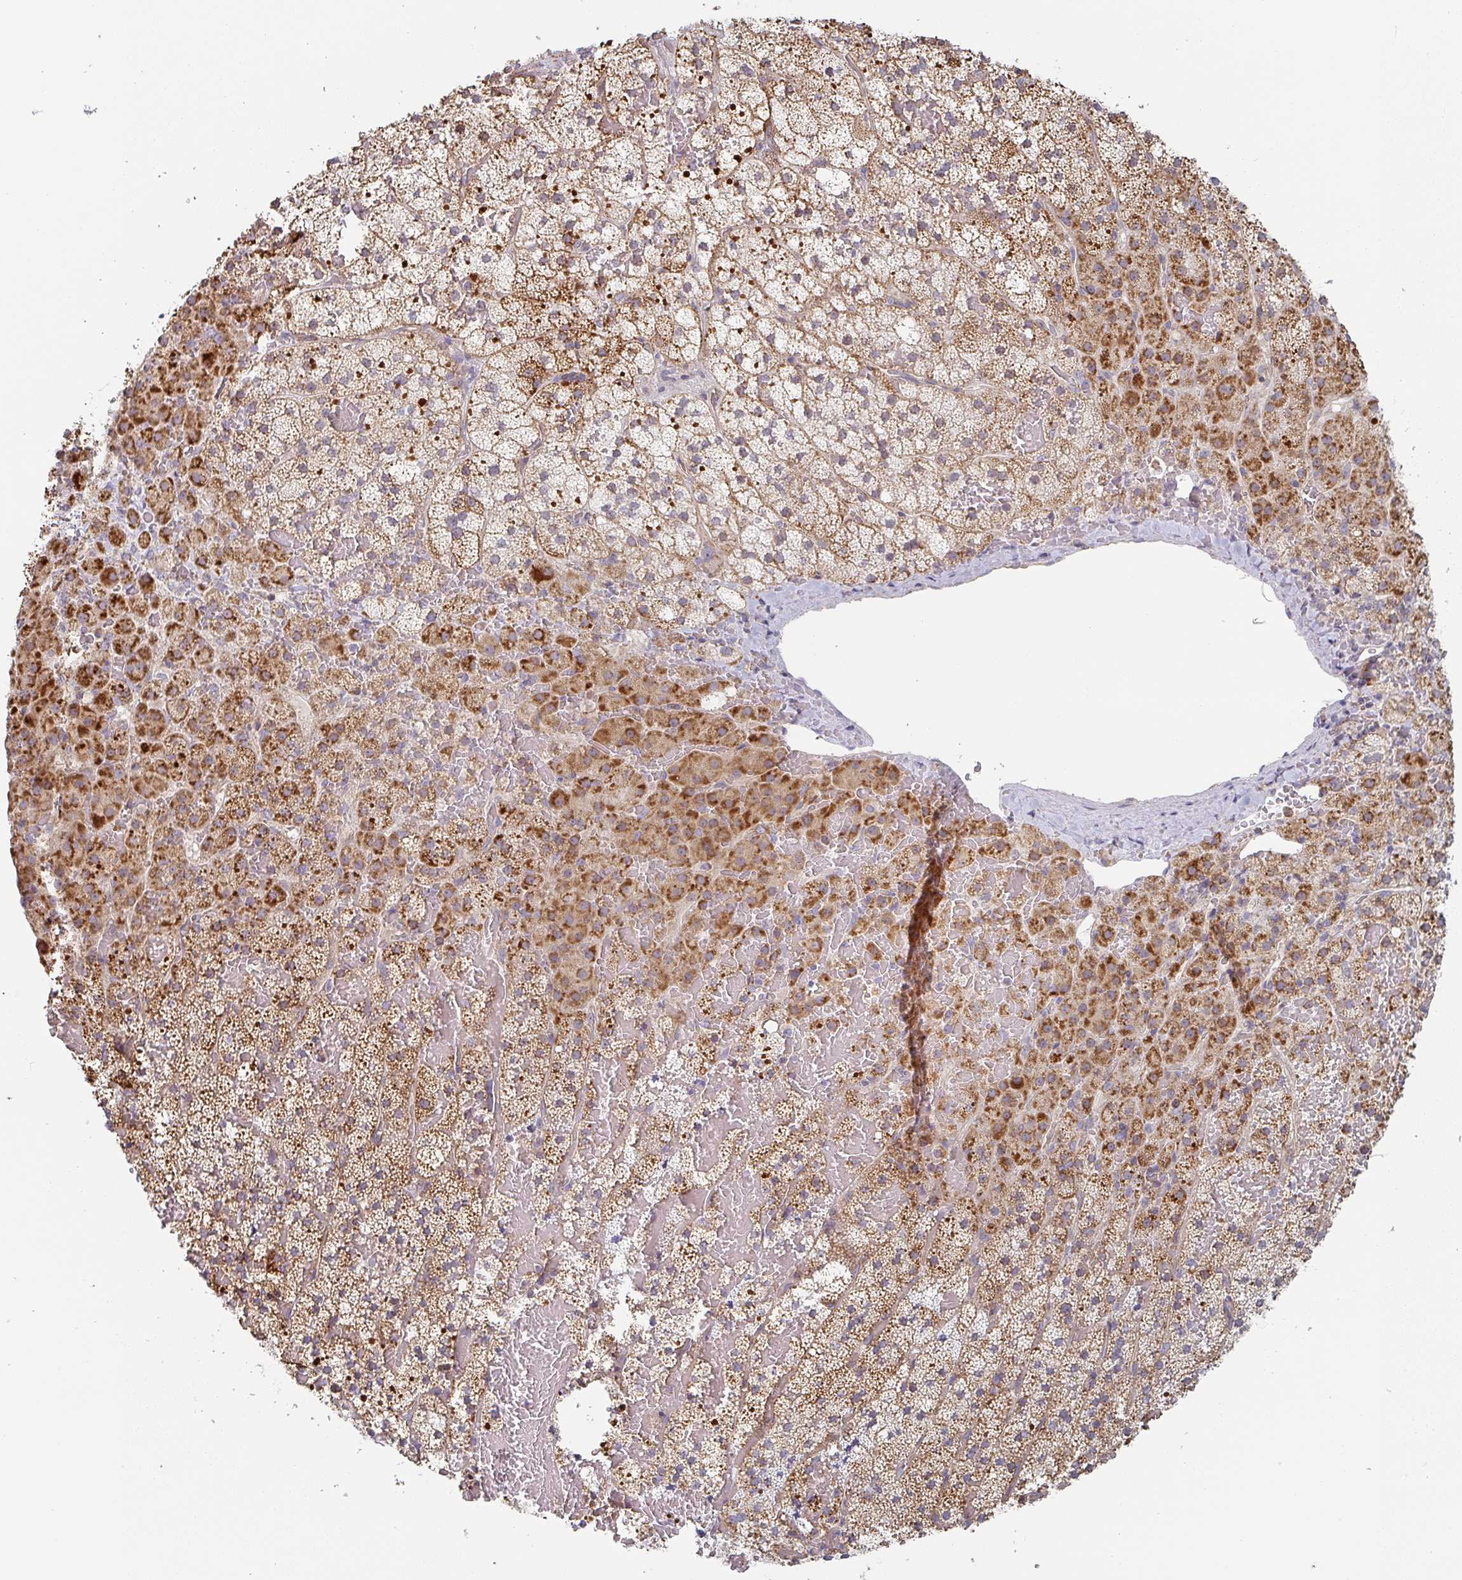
{"staining": {"intensity": "strong", "quantity": "25%-75%", "location": "cytoplasmic/membranous"}, "tissue": "adrenal gland", "cell_type": "Glandular cells", "image_type": "normal", "snomed": [{"axis": "morphology", "description": "Normal tissue, NOS"}, {"axis": "topography", "description": "Adrenal gland"}], "caption": "Glandular cells reveal high levels of strong cytoplasmic/membranous expression in about 25%-75% of cells in unremarkable adrenal gland. Using DAB (3,3'-diaminobenzidine) (brown) and hematoxylin (blue) stains, captured at high magnification using brightfield microscopy.", "gene": "ZNF526", "patient": {"sex": "male", "age": 53}}